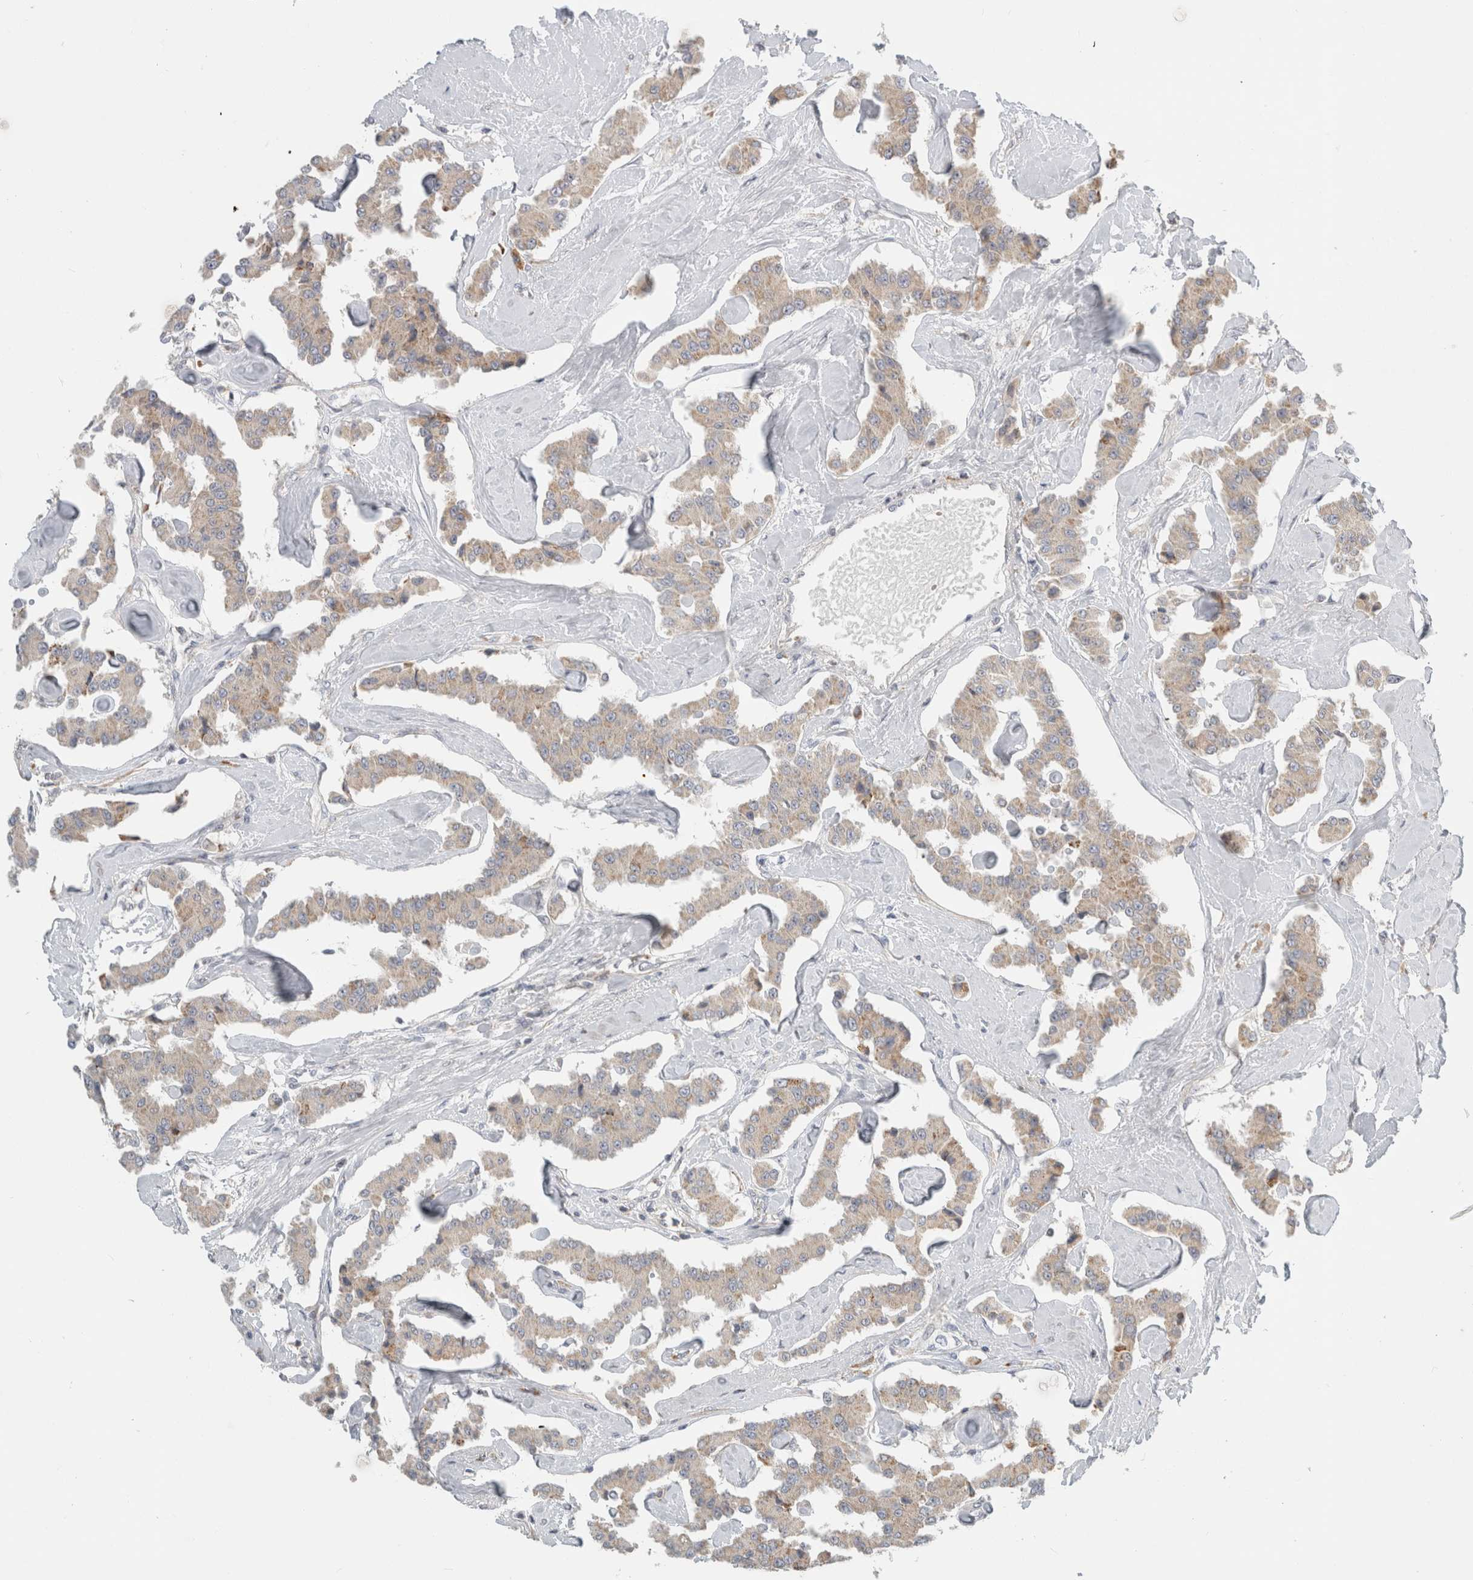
{"staining": {"intensity": "weak", "quantity": ">75%", "location": "cytoplasmic/membranous"}, "tissue": "carcinoid", "cell_type": "Tumor cells", "image_type": "cancer", "snomed": [{"axis": "morphology", "description": "Carcinoid, malignant, NOS"}, {"axis": "topography", "description": "Pancreas"}], "caption": "Immunohistochemical staining of carcinoid (malignant) shows low levels of weak cytoplasmic/membranous positivity in approximately >75% of tumor cells.", "gene": "KPNA5", "patient": {"sex": "male", "age": 41}}